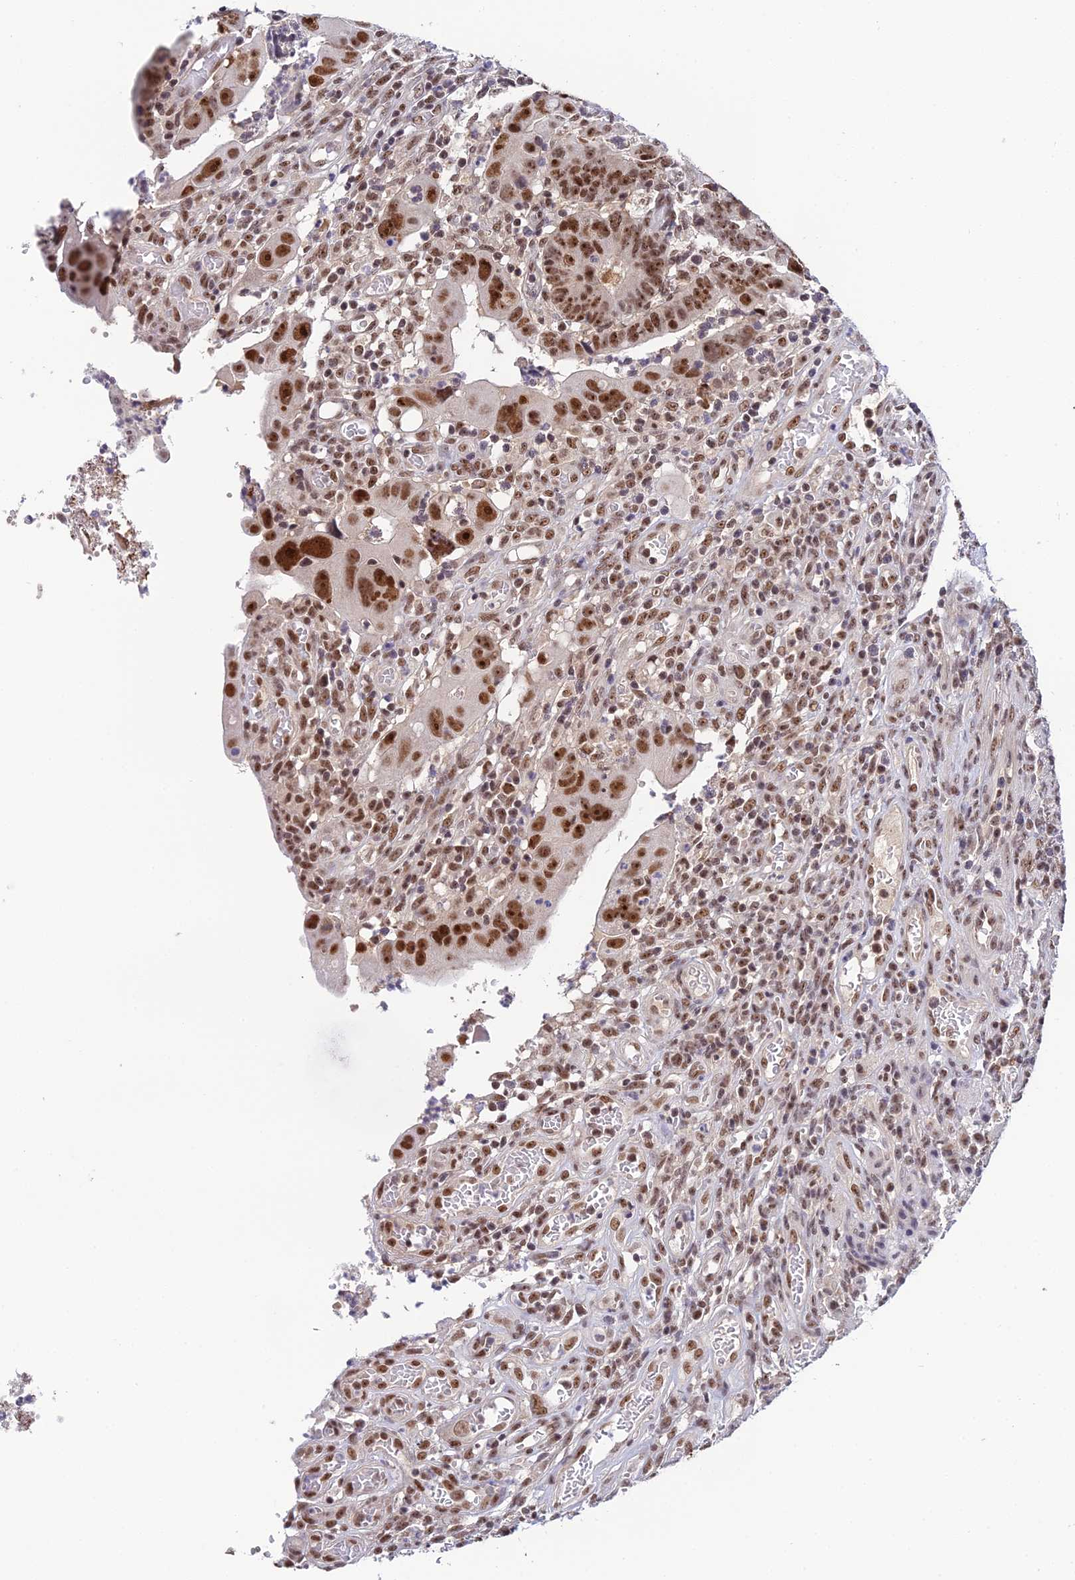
{"staining": {"intensity": "strong", "quantity": ">75%", "location": "nuclear"}, "tissue": "colorectal cancer", "cell_type": "Tumor cells", "image_type": "cancer", "snomed": [{"axis": "morphology", "description": "Normal tissue, NOS"}, {"axis": "morphology", "description": "Adenocarcinoma, NOS"}, {"axis": "topography", "description": "Rectum"}], "caption": "IHC staining of colorectal cancer (adenocarcinoma), which shows high levels of strong nuclear expression in about >75% of tumor cells indicating strong nuclear protein positivity. The staining was performed using DAB (3,3'-diaminobenzidine) (brown) for protein detection and nuclei were counterstained in hematoxylin (blue).", "gene": "EXOSC3", "patient": {"sex": "female", "age": 65}}